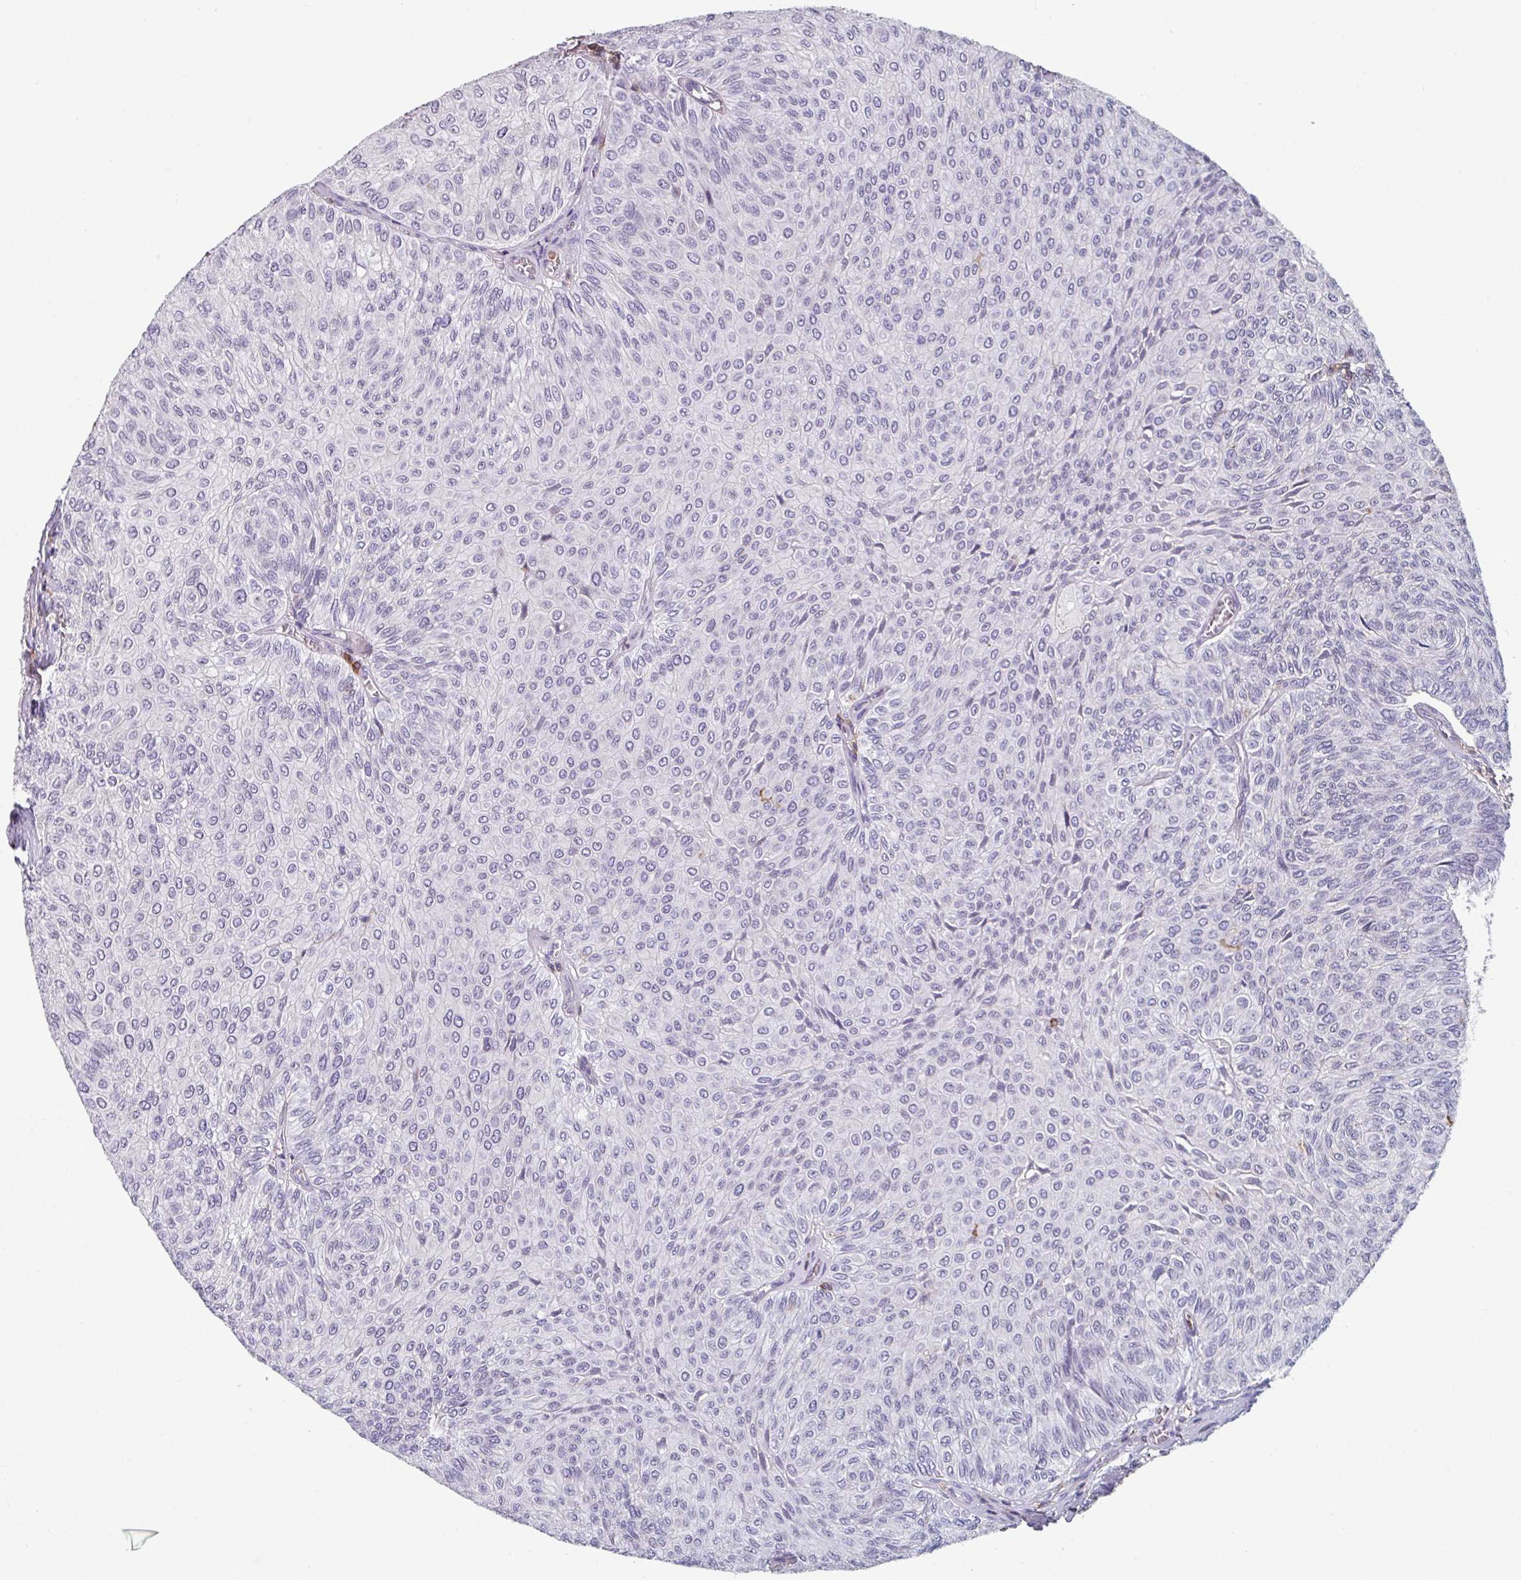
{"staining": {"intensity": "negative", "quantity": "none", "location": "none"}, "tissue": "urothelial cancer", "cell_type": "Tumor cells", "image_type": "cancer", "snomed": [{"axis": "morphology", "description": "Urothelial carcinoma, NOS"}, {"axis": "topography", "description": "Urinary bladder"}], "caption": "IHC of human urothelial cancer exhibits no expression in tumor cells. The staining is performed using DAB brown chromogen with nuclei counter-stained in using hematoxylin.", "gene": "EXOSC5", "patient": {"sex": "male", "age": 59}}